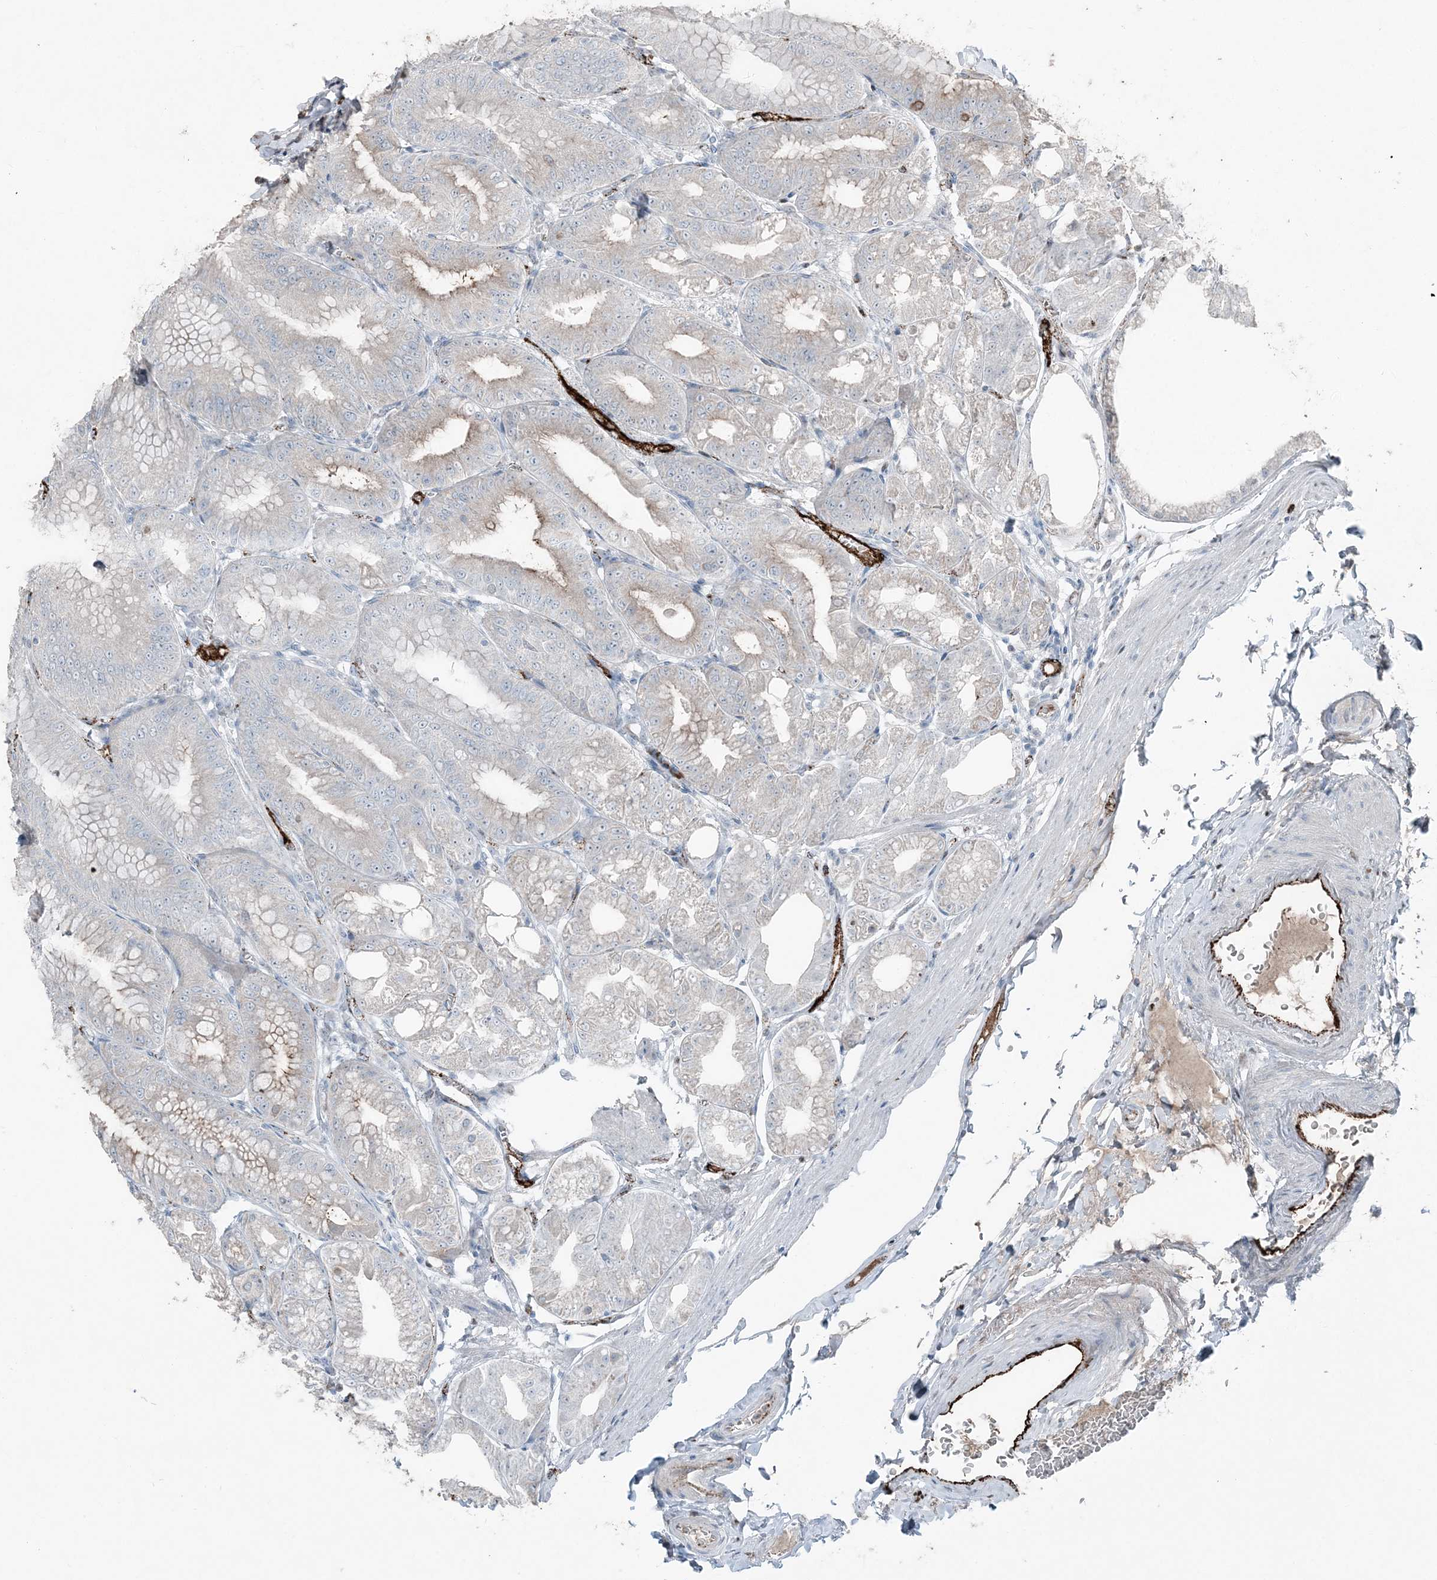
{"staining": {"intensity": "negative", "quantity": "none", "location": "none"}, "tissue": "stomach", "cell_type": "Glandular cells", "image_type": "normal", "snomed": [{"axis": "morphology", "description": "Normal tissue, NOS"}, {"axis": "topography", "description": "Stomach, lower"}], "caption": "Glandular cells show no significant positivity in benign stomach. (Brightfield microscopy of DAB immunohistochemistry (IHC) at high magnification).", "gene": "ELOVL7", "patient": {"sex": "male", "age": 71}}